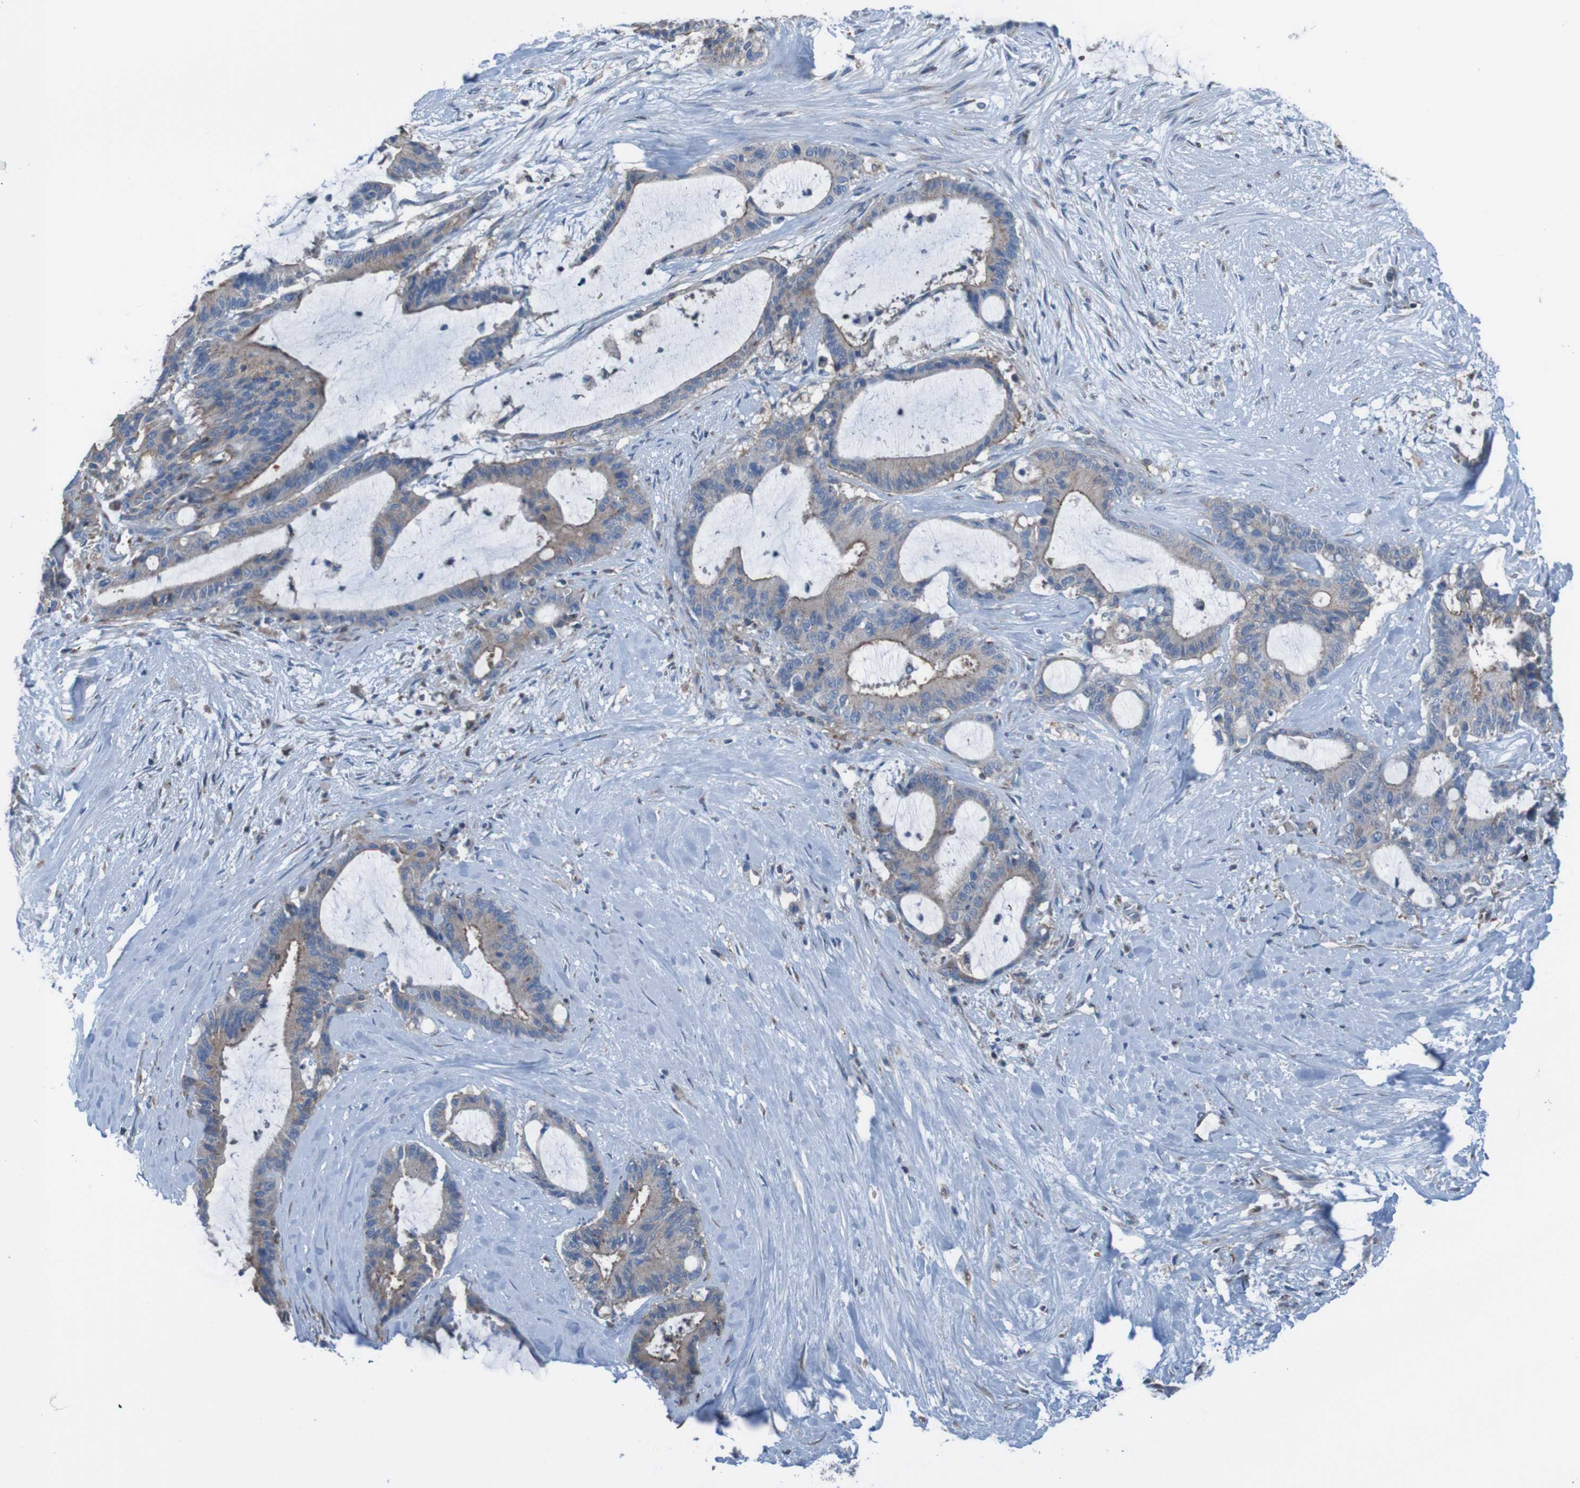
{"staining": {"intensity": "weak", "quantity": ">75%", "location": "cytoplasmic/membranous"}, "tissue": "liver cancer", "cell_type": "Tumor cells", "image_type": "cancer", "snomed": [{"axis": "morphology", "description": "Cholangiocarcinoma"}, {"axis": "topography", "description": "Liver"}], "caption": "Protein staining by immunohistochemistry shows weak cytoplasmic/membranous staining in about >75% of tumor cells in liver cholangiocarcinoma. Nuclei are stained in blue.", "gene": "MINAR1", "patient": {"sex": "female", "age": 73}}